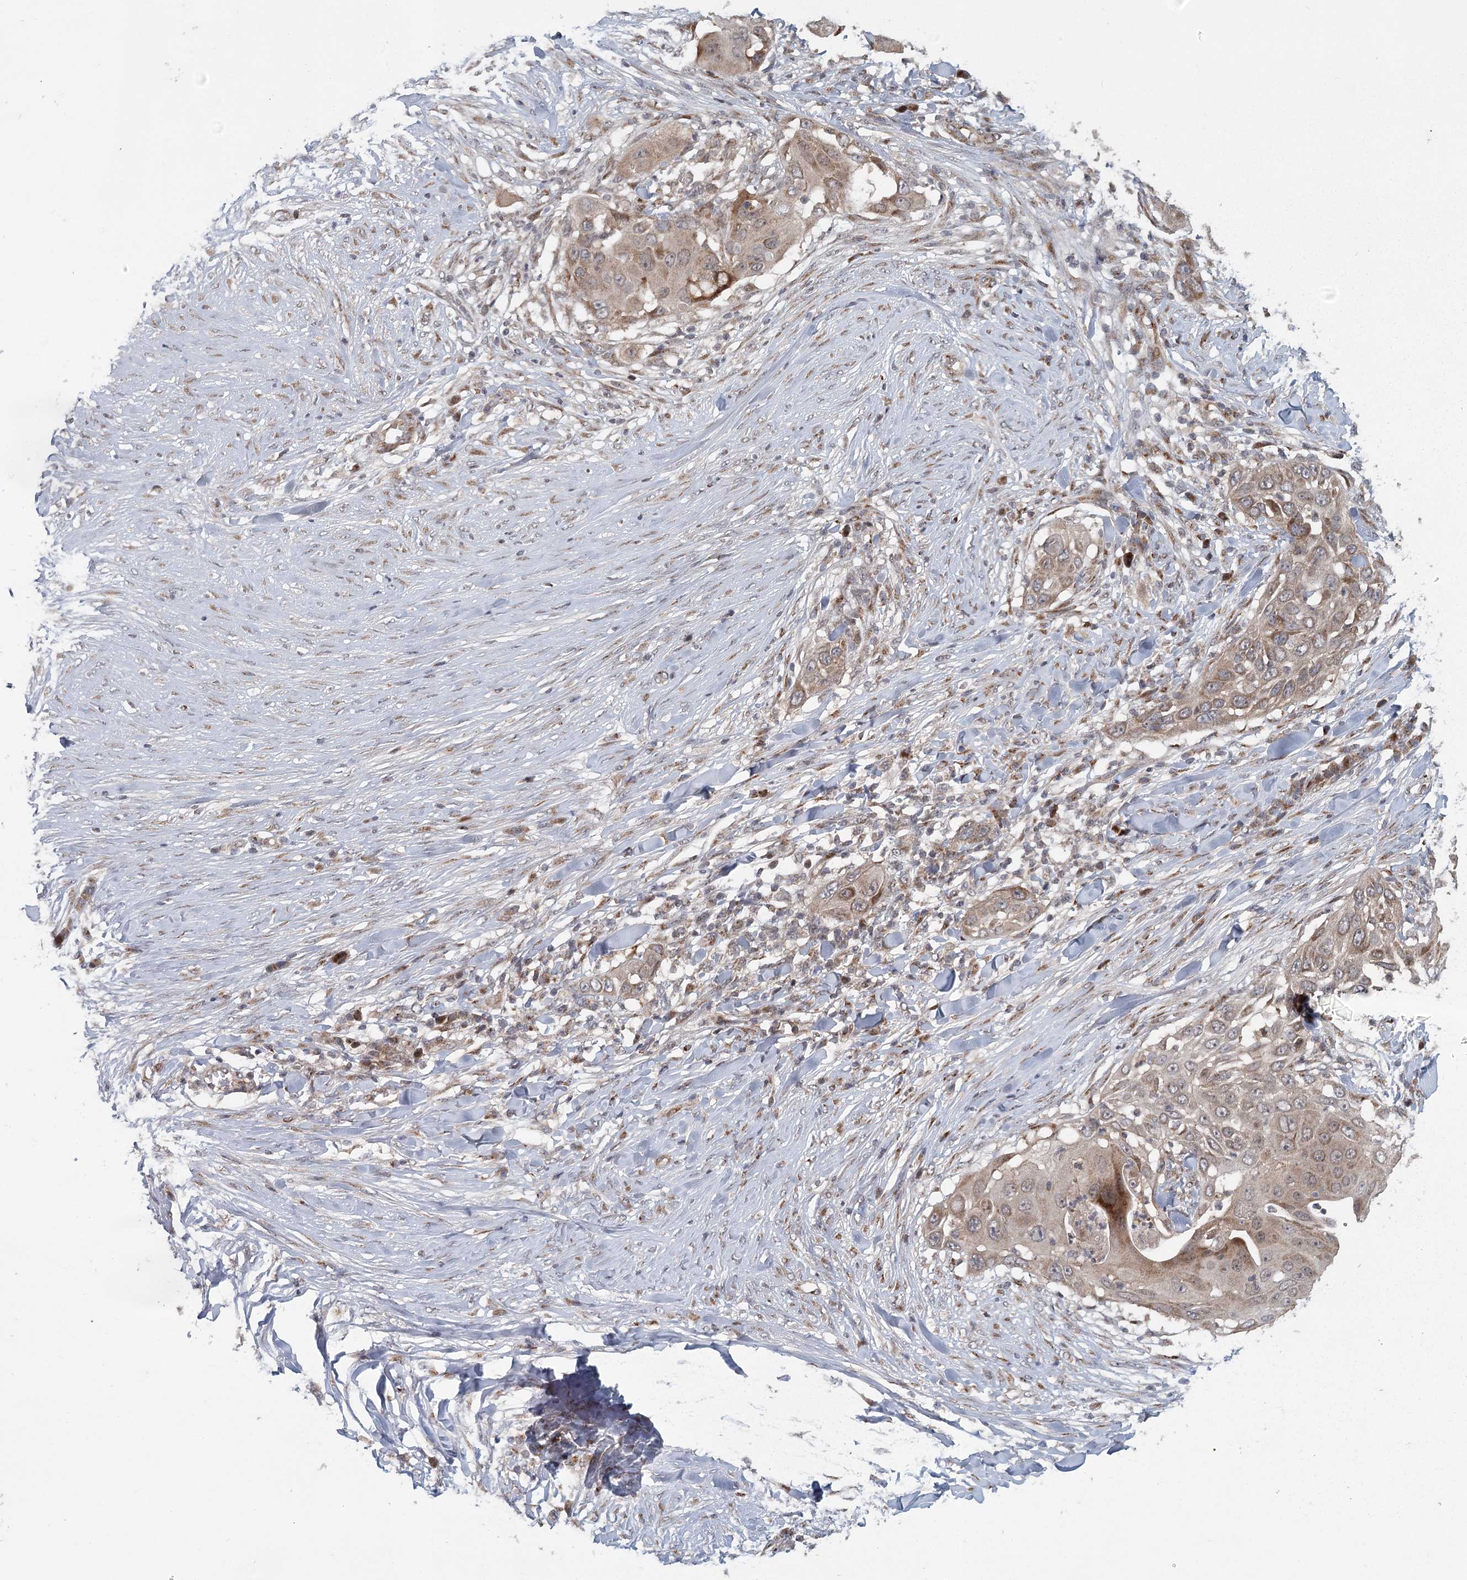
{"staining": {"intensity": "weak", "quantity": "25%-75%", "location": "cytoplasmic/membranous"}, "tissue": "skin cancer", "cell_type": "Tumor cells", "image_type": "cancer", "snomed": [{"axis": "morphology", "description": "Squamous cell carcinoma, NOS"}, {"axis": "topography", "description": "Skin"}], "caption": "Immunohistochemistry (IHC) of human squamous cell carcinoma (skin) shows low levels of weak cytoplasmic/membranous expression in approximately 25%-75% of tumor cells.", "gene": "IFT46", "patient": {"sex": "female", "age": 44}}